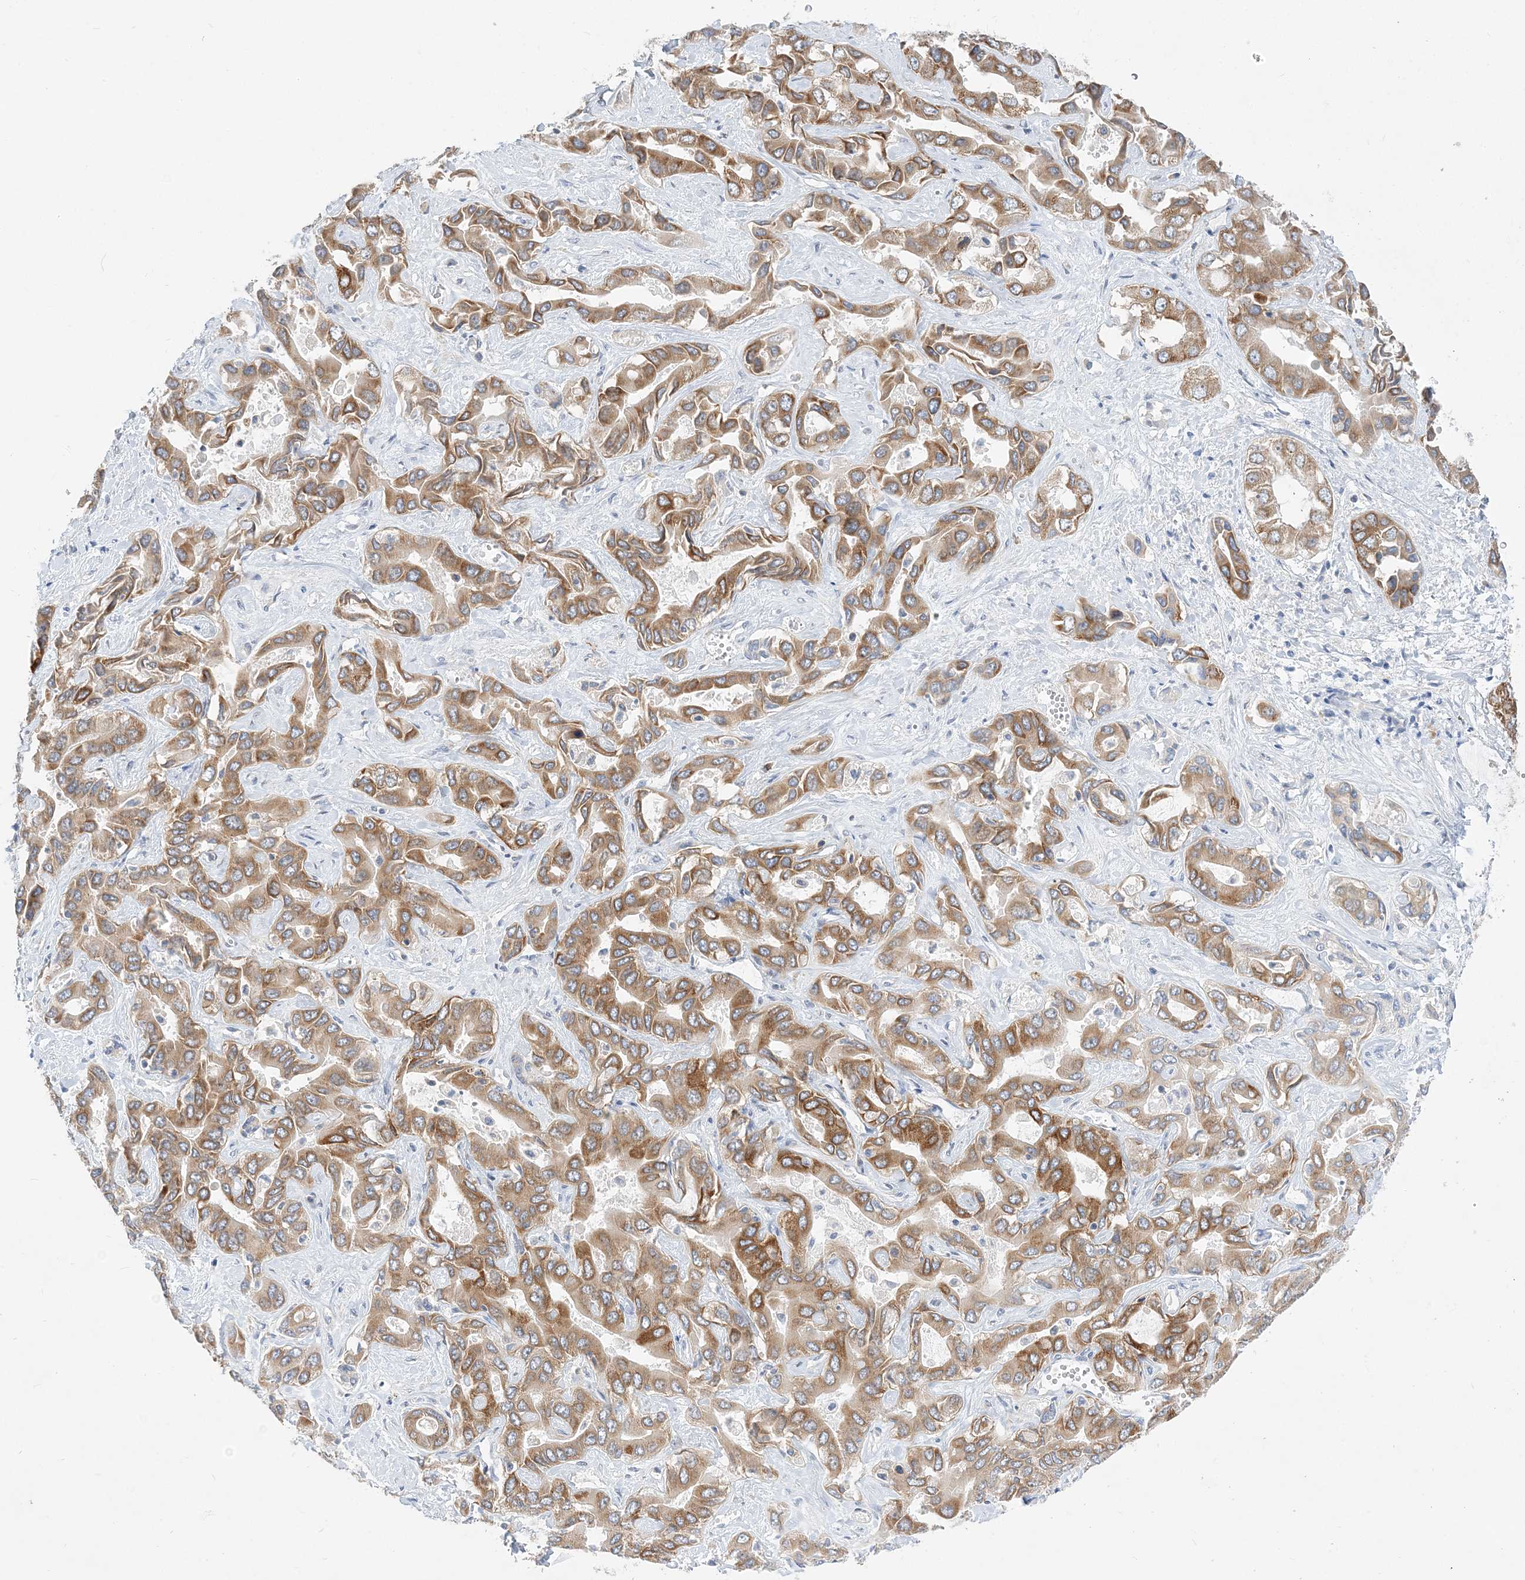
{"staining": {"intensity": "moderate", "quantity": ">75%", "location": "cytoplasmic/membranous"}, "tissue": "liver cancer", "cell_type": "Tumor cells", "image_type": "cancer", "snomed": [{"axis": "morphology", "description": "Cholangiocarcinoma"}, {"axis": "topography", "description": "Liver"}], "caption": "A photomicrograph of liver cholangiocarcinoma stained for a protein exhibits moderate cytoplasmic/membranous brown staining in tumor cells. (IHC, brightfield microscopy, high magnification).", "gene": "LARP4B", "patient": {"sex": "female", "age": 52}}